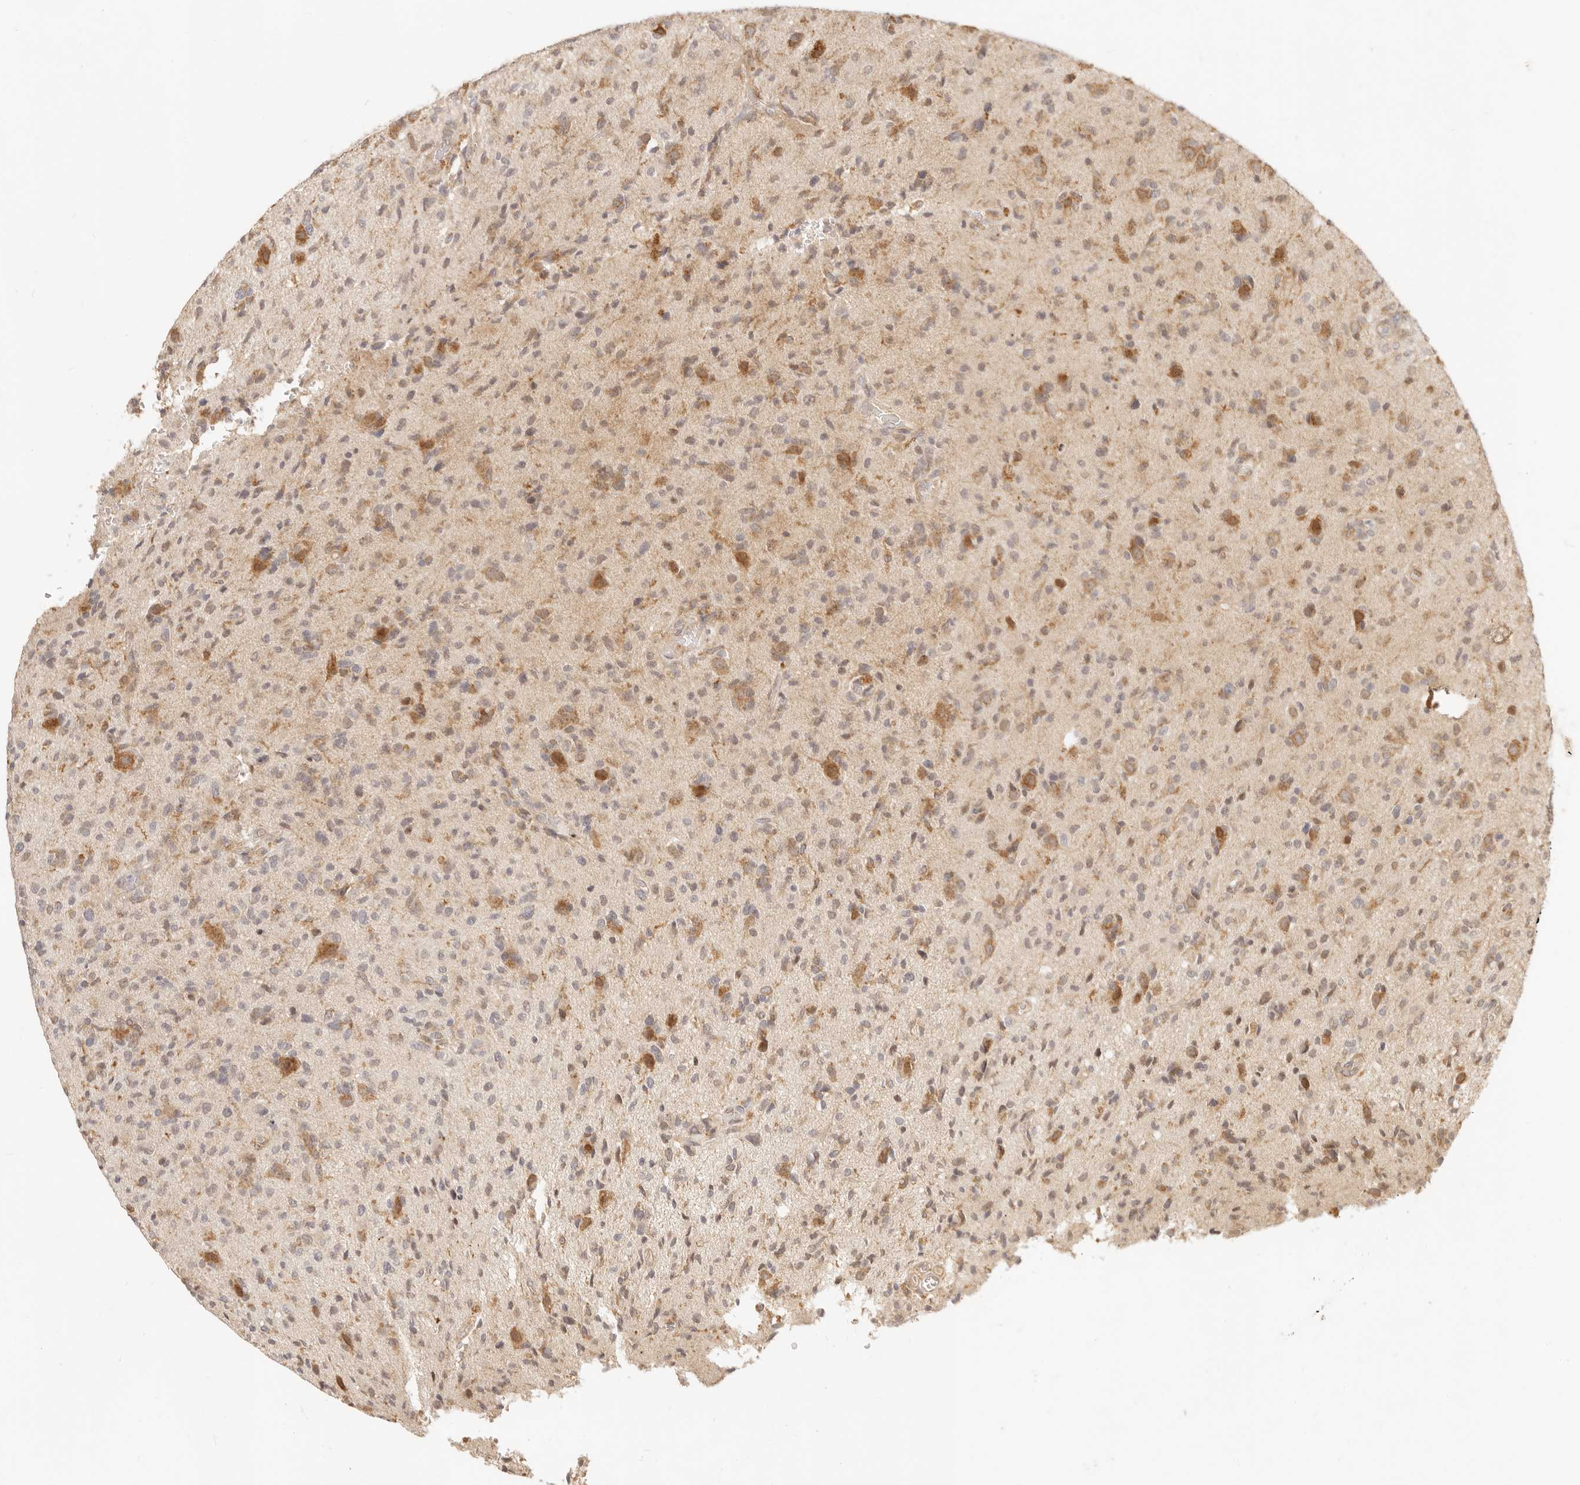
{"staining": {"intensity": "weak", "quantity": ">75%", "location": "cytoplasmic/membranous"}, "tissue": "glioma", "cell_type": "Tumor cells", "image_type": "cancer", "snomed": [{"axis": "morphology", "description": "Glioma, malignant, High grade"}, {"axis": "topography", "description": "Brain"}], "caption": "This micrograph shows glioma stained with immunohistochemistry (IHC) to label a protein in brown. The cytoplasmic/membranous of tumor cells show weak positivity for the protein. Nuclei are counter-stained blue.", "gene": "TIMM17A", "patient": {"sex": "female", "age": 57}}